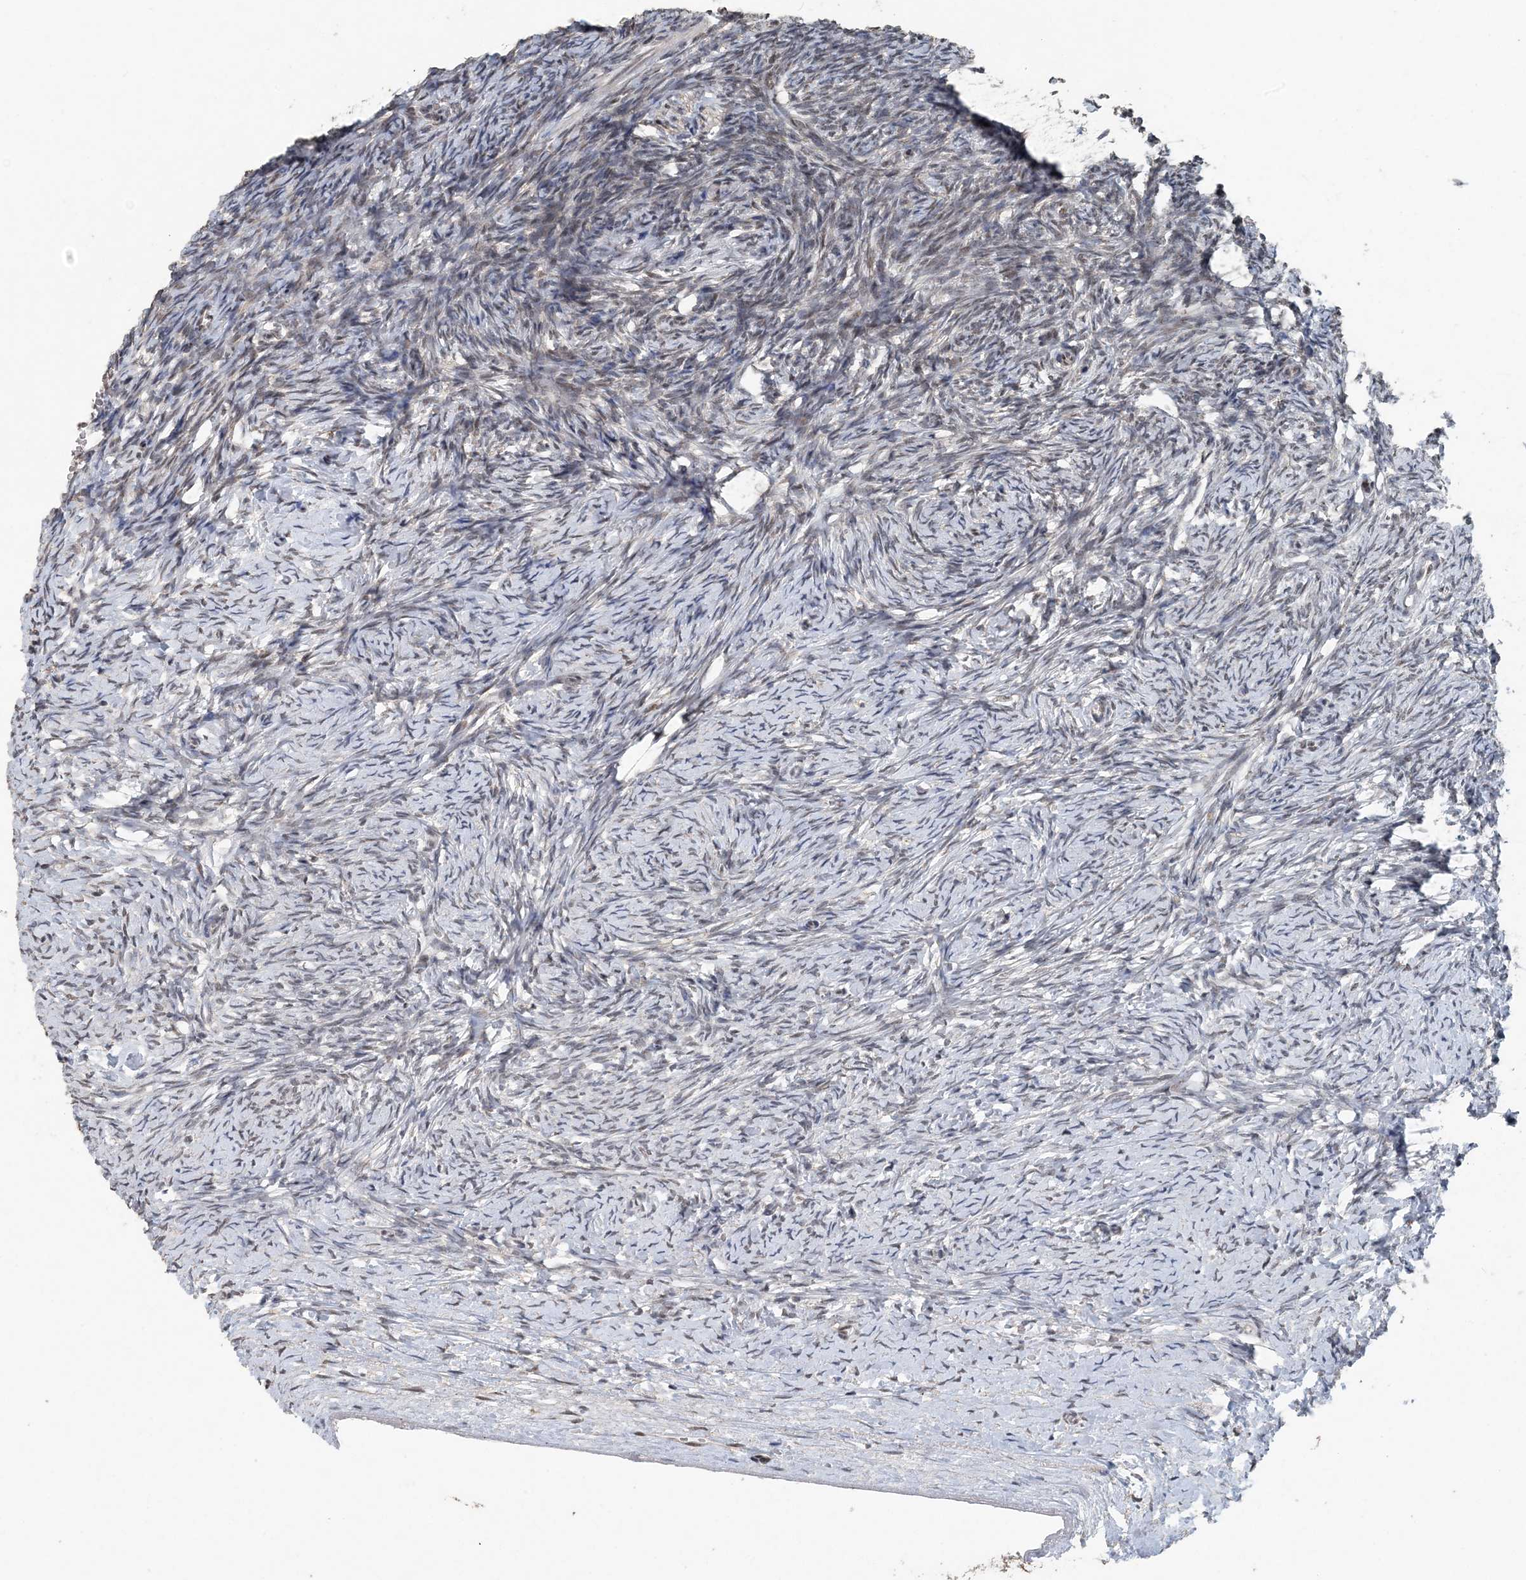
{"staining": {"intensity": "negative", "quantity": "none", "location": "none"}, "tissue": "ovary", "cell_type": "Ovarian stroma cells", "image_type": "normal", "snomed": [{"axis": "morphology", "description": "Normal tissue, NOS"}, {"axis": "morphology", "description": "Developmental malformation"}, {"axis": "topography", "description": "Ovary"}], "caption": "This is a photomicrograph of IHC staining of benign ovary, which shows no staining in ovarian stroma cells.", "gene": "MBD2", "patient": {"sex": "female", "age": 39}}